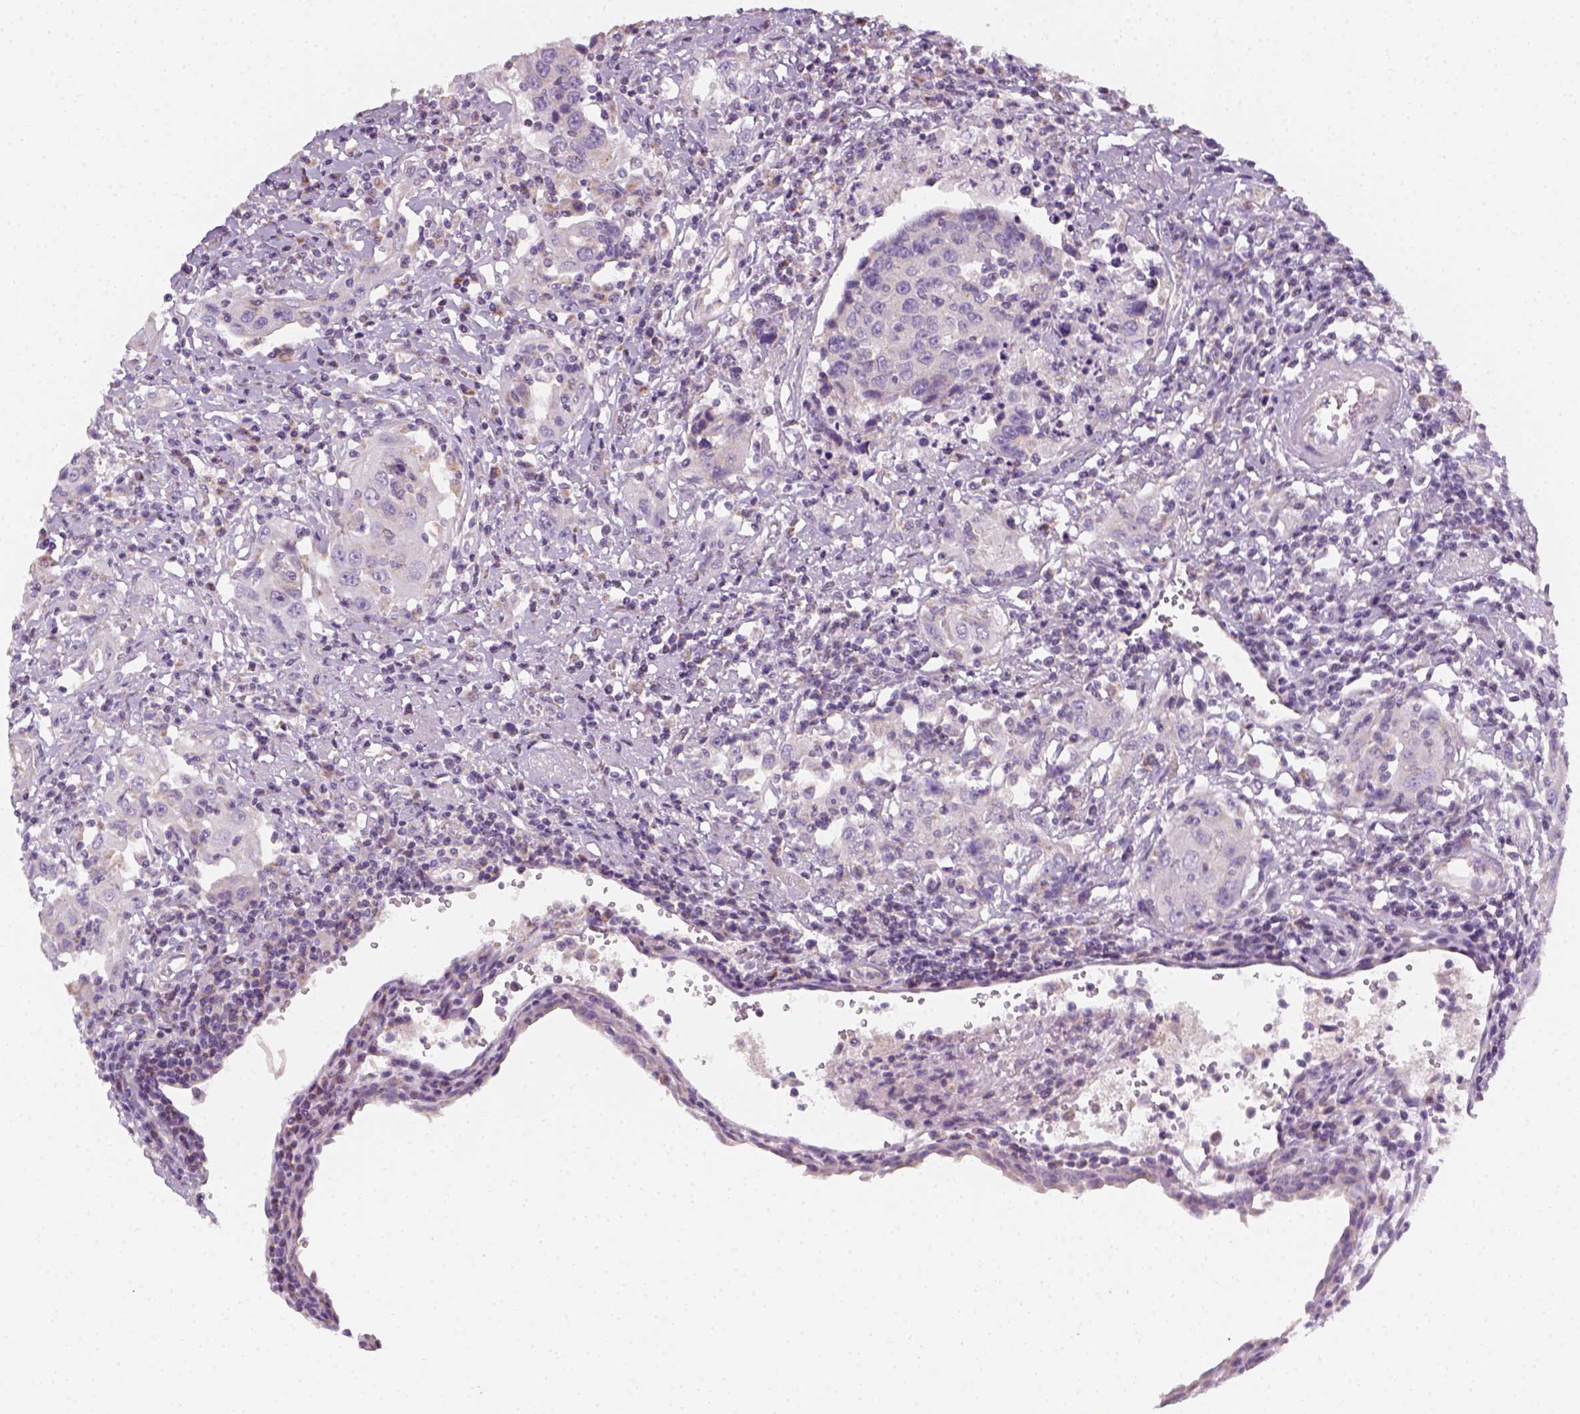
{"staining": {"intensity": "negative", "quantity": "none", "location": "none"}, "tissue": "urothelial cancer", "cell_type": "Tumor cells", "image_type": "cancer", "snomed": [{"axis": "morphology", "description": "Urothelial carcinoma, High grade"}, {"axis": "topography", "description": "Urinary bladder"}], "caption": "A photomicrograph of human urothelial carcinoma (high-grade) is negative for staining in tumor cells.", "gene": "AWAT2", "patient": {"sex": "female", "age": 85}}